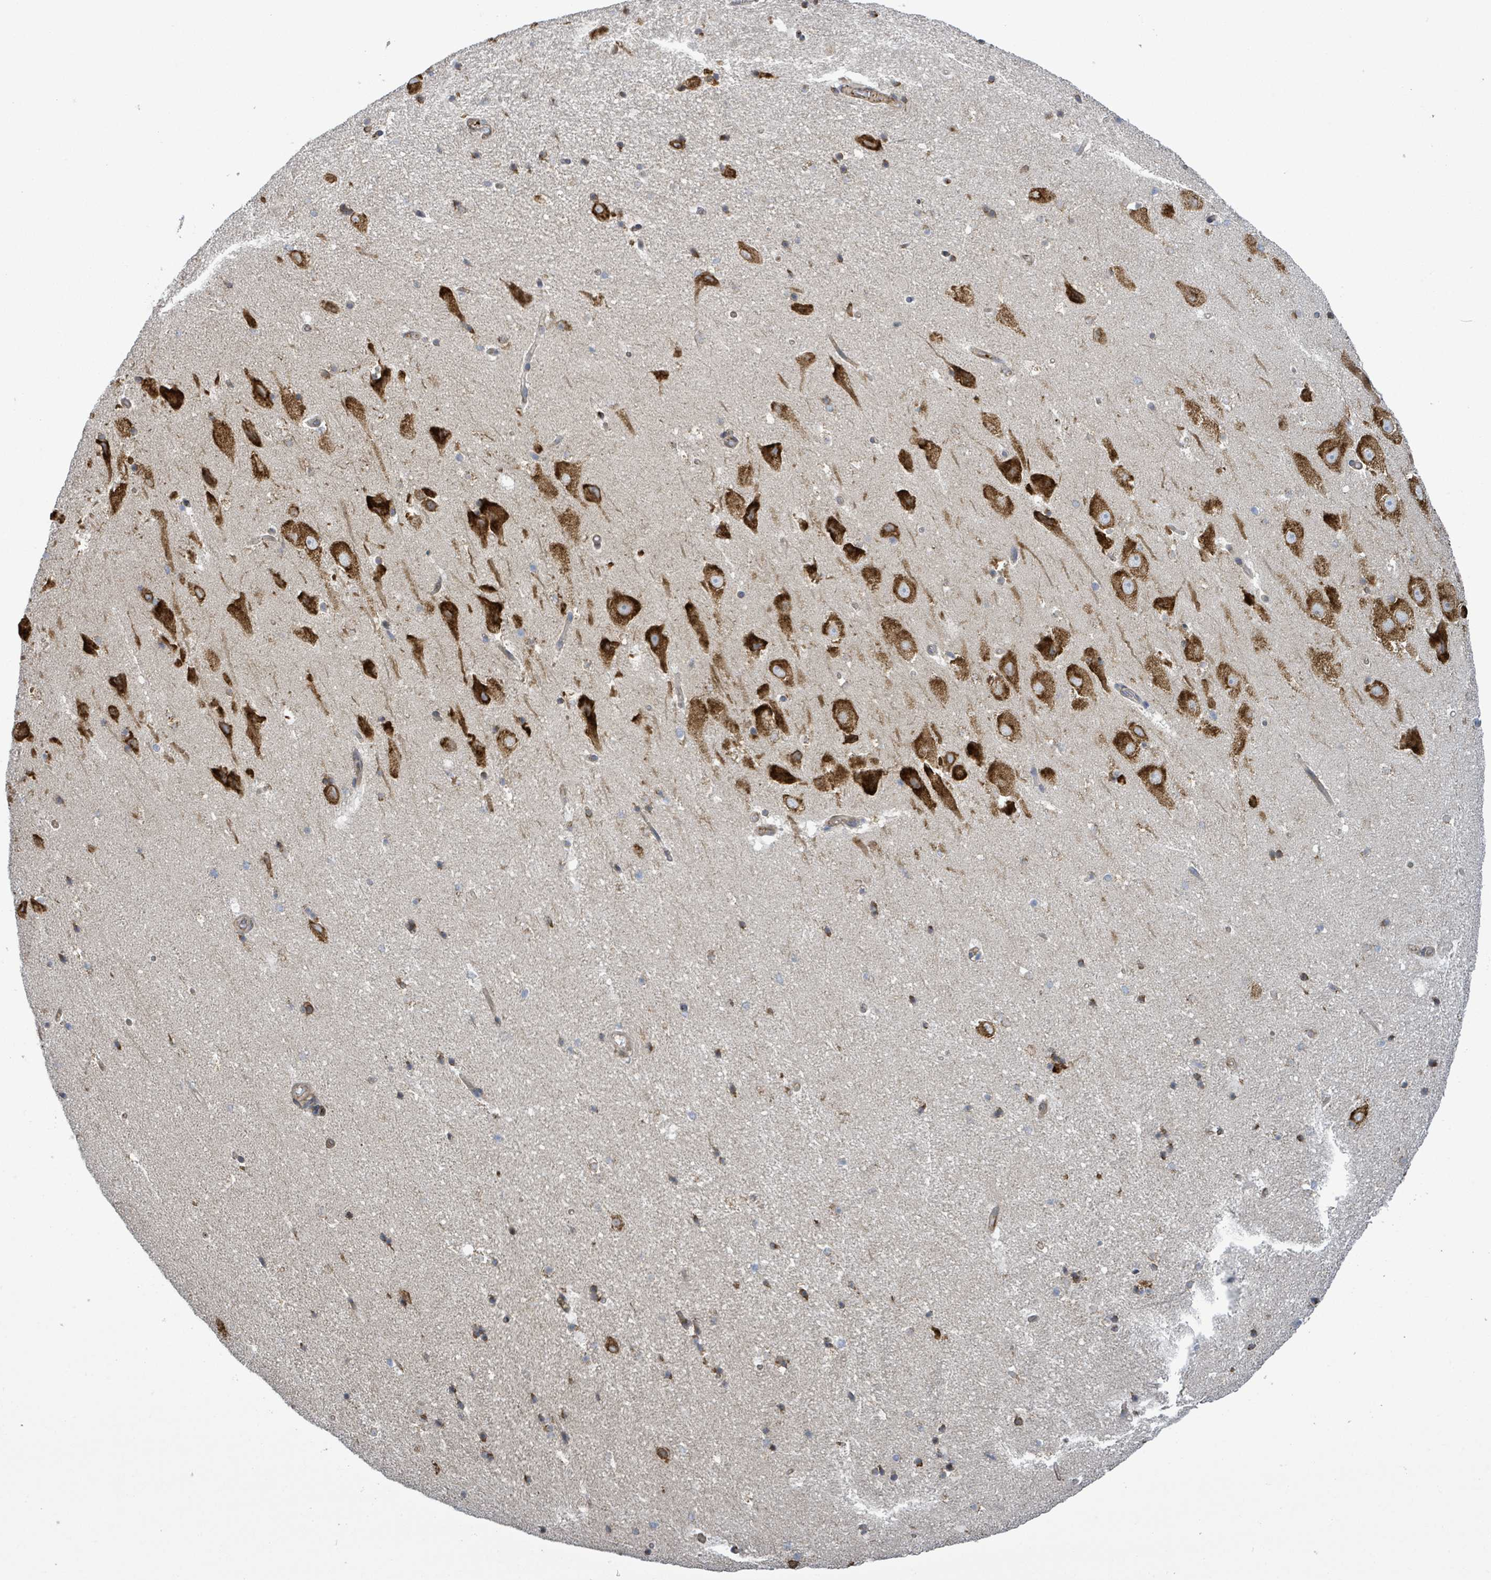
{"staining": {"intensity": "moderate", "quantity": "25%-75%", "location": "cytoplasmic/membranous"}, "tissue": "hippocampus", "cell_type": "Glial cells", "image_type": "normal", "snomed": [{"axis": "morphology", "description": "Normal tissue, NOS"}, {"axis": "topography", "description": "Hippocampus"}], "caption": "About 25%-75% of glial cells in benign hippocampus exhibit moderate cytoplasmic/membranous protein expression as visualized by brown immunohistochemical staining.", "gene": "NOMO1", "patient": {"sex": "male", "age": 37}}